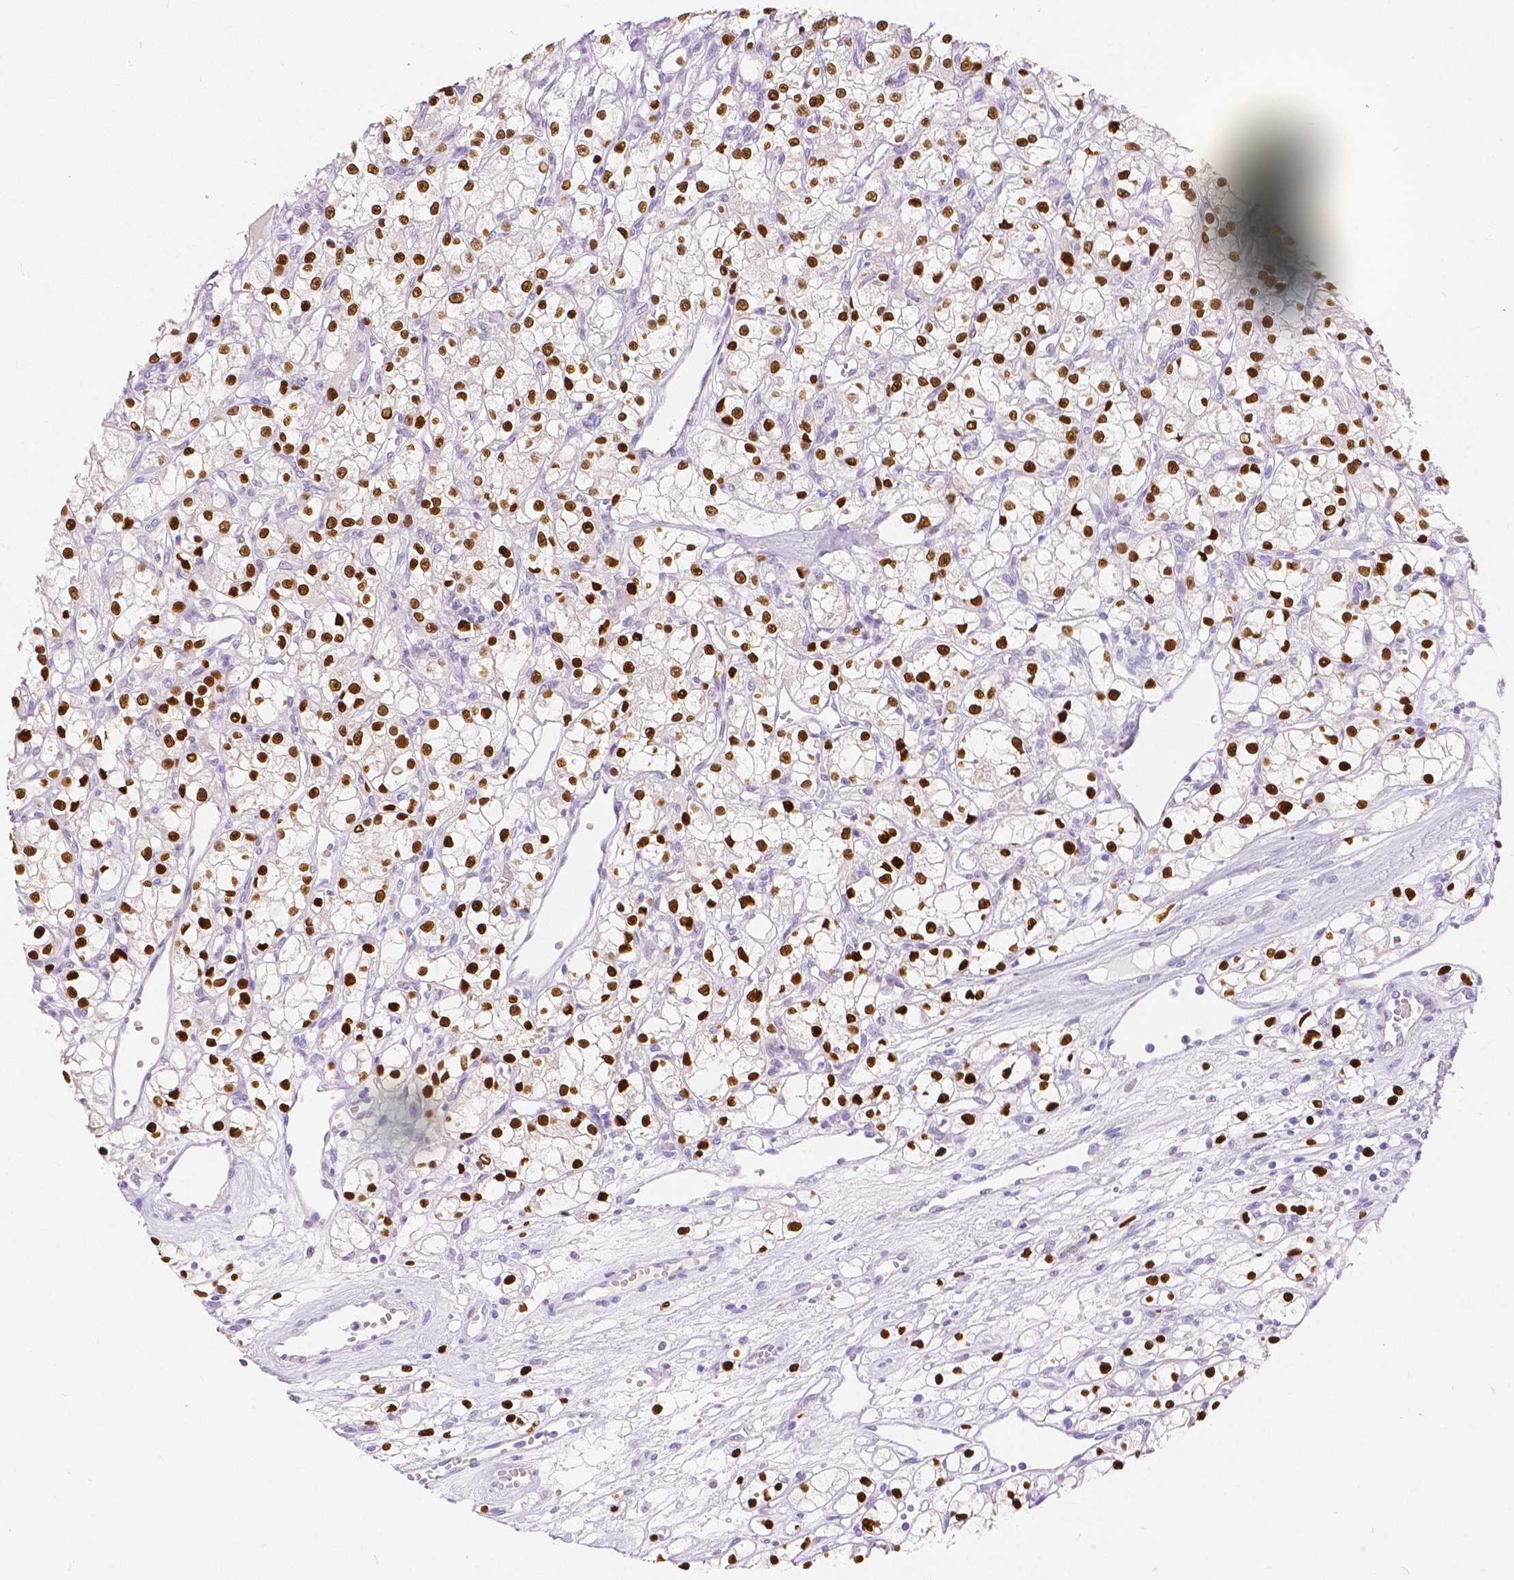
{"staining": {"intensity": "strong", "quantity": ">75%", "location": "nuclear"}, "tissue": "renal cancer", "cell_type": "Tumor cells", "image_type": "cancer", "snomed": [{"axis": "morphology", "description": "Adenocarcinoma, NOS"}, {"axis": "topography", "description": "Kidney"}], "caption": "This is a micrograph of IHC staining of adenocarcinoma (renal), which shows strong expression in the nuclear of tumor cells.", "gene": "HNF1B", "patient": {"sex": "female", "age": 59}}